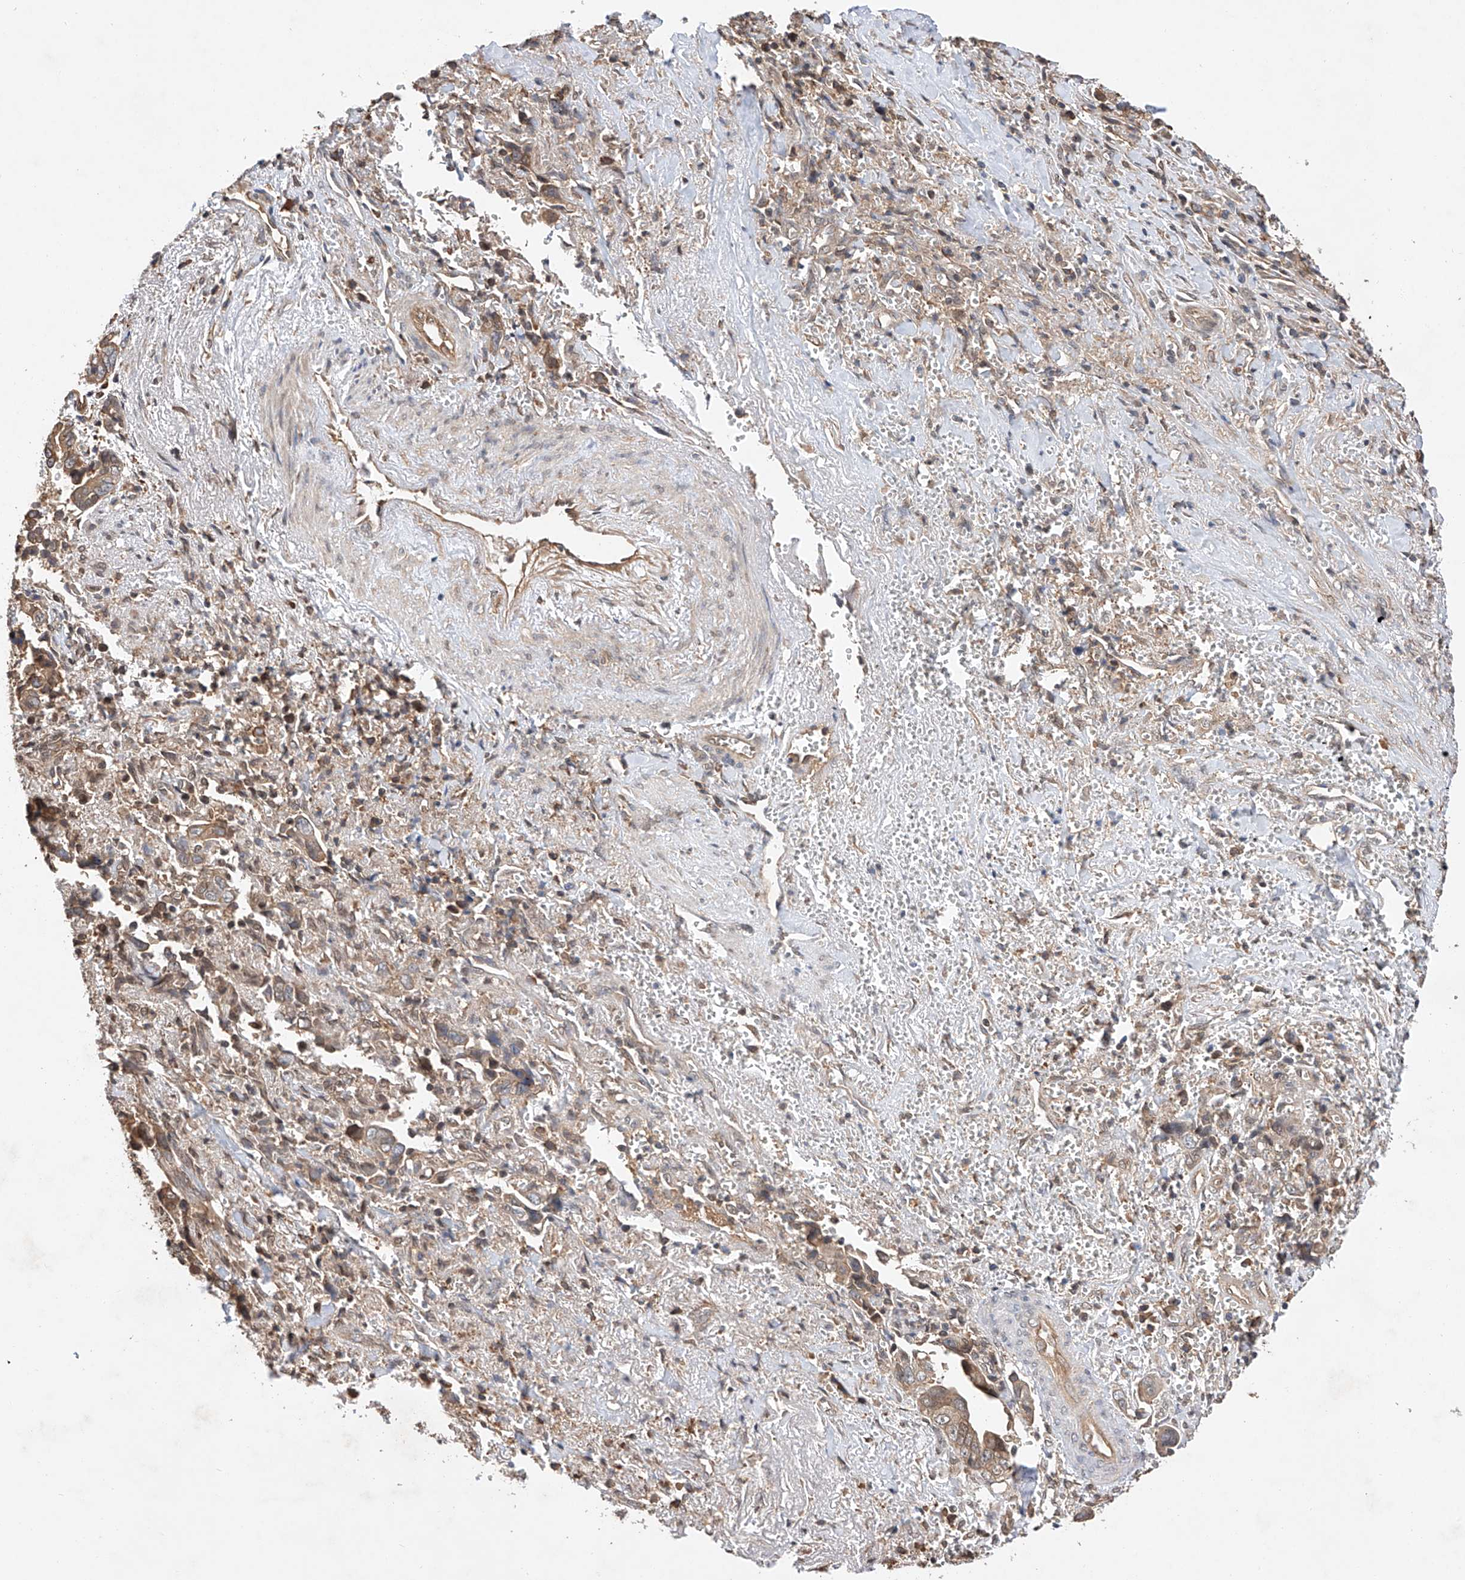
{"staining": {"intensity": "moderate", "quantity": ">75%", "location": "cytoplasmic/membranous"}, "tissue": "liver cancer", "cell_type": "Tumor cells", "image_type": "cancer", "snomed": [{"axis": "morphology", "description": "Cholangiocarcinoma"}, {"axis": "topography", "description": "Liver"}], "caption": "Tumor cells display medium levels of moderate cytoplasmic/membranous expression in about >75% of cells in human liver cancer (cholangiocarcinoma).", "gene": "RILPL2", "patient": {"sex": "female", "age": 79}}